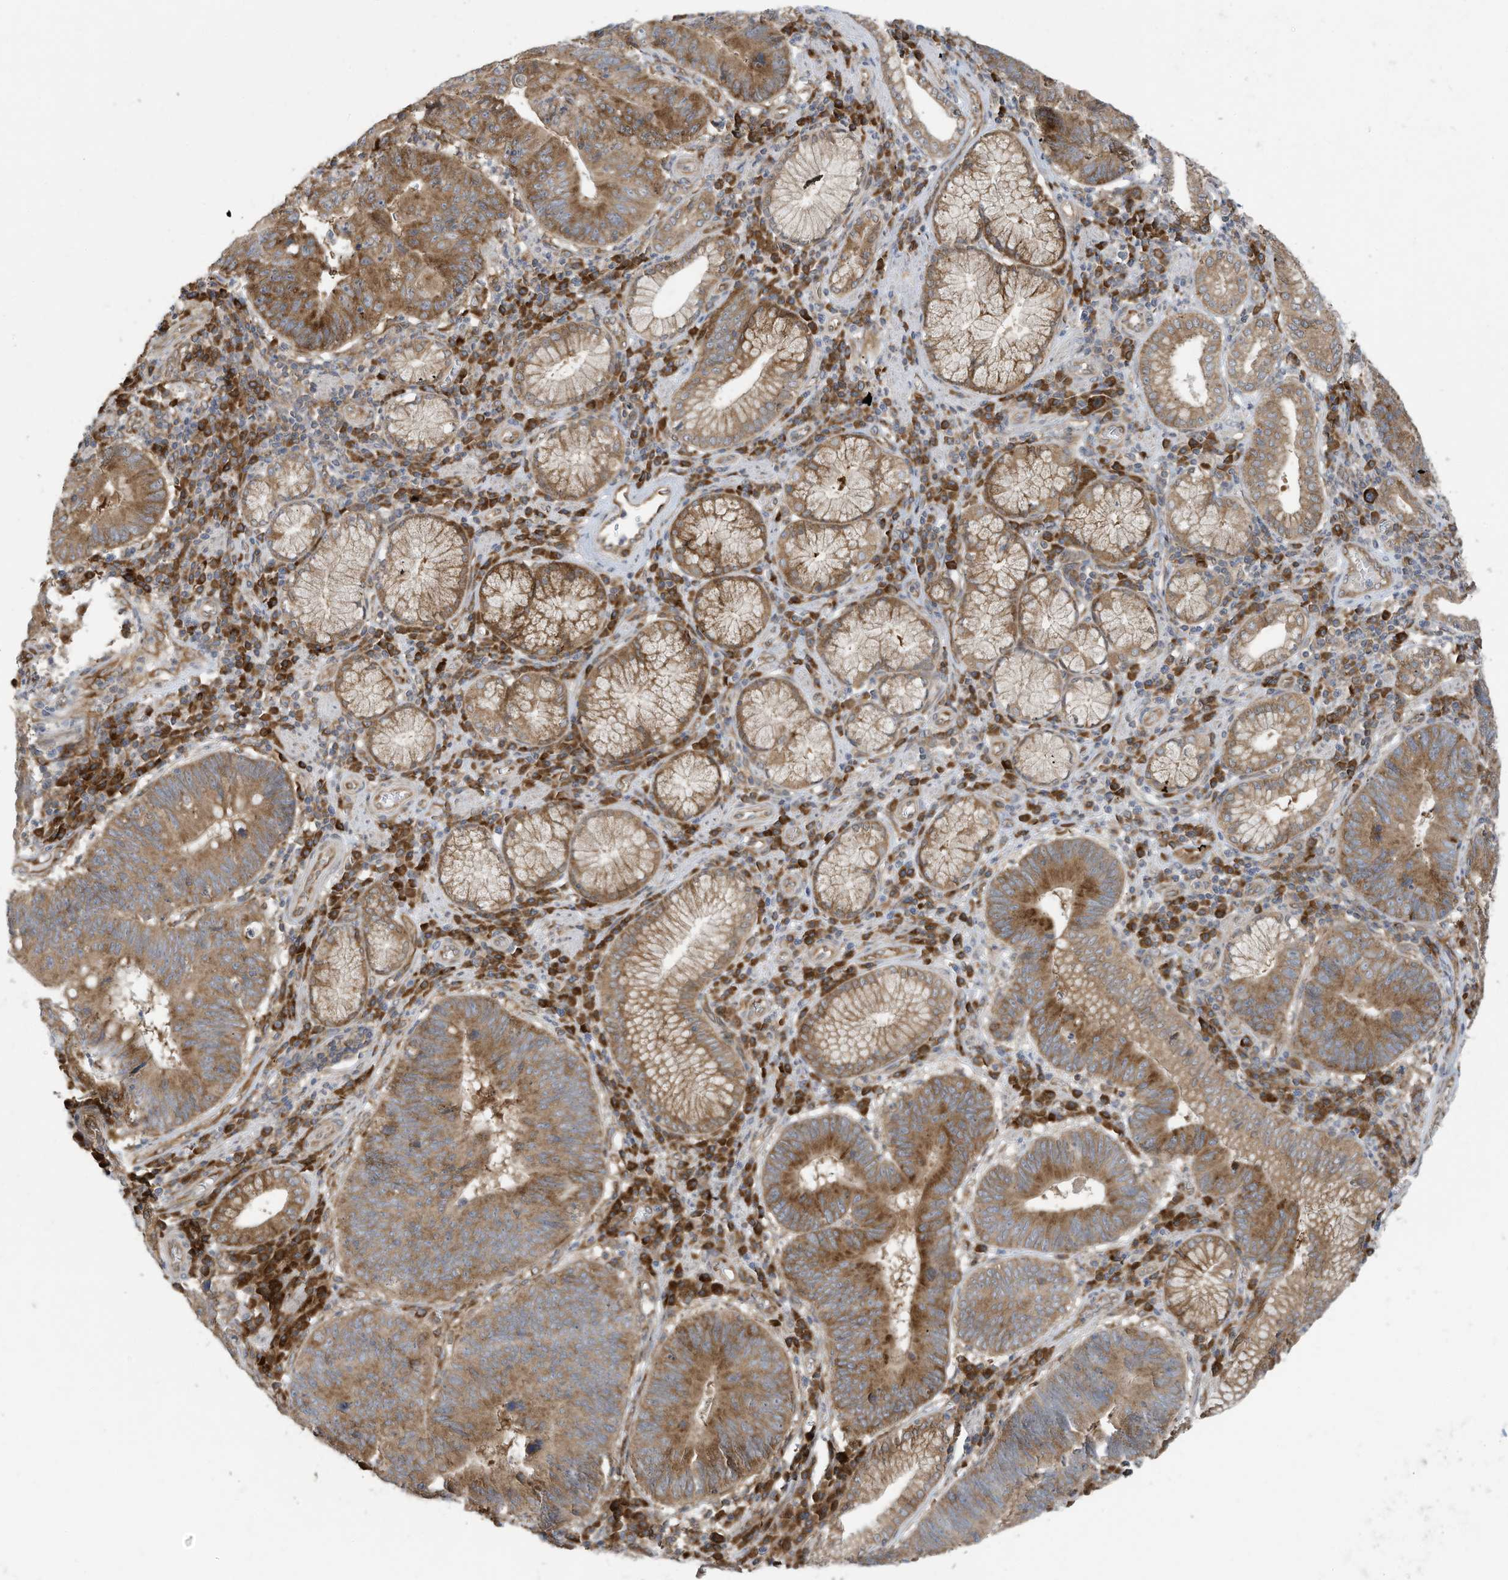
{"staining": {"intensity": "moderate", "quantity": ">75%", "location": "cytoplasmic/membranous"}, "tissue": "stomach cancer", "cell_type": "Tumor cells", "image_type": "cancer", "snomed": [{"axis": "morphology", "description": "Adenocarcinoma, NOS"}, {"axis": "topography", "description": "Stomach"}], "caption": "Brown immunohistochemical staining in human stomach adenocarcinoma displays moderate cytoplasmic/membranous staining in about >75% of tumor cells.", "gene": "USE1", "patient": {"sex": "male", "age": 59}}